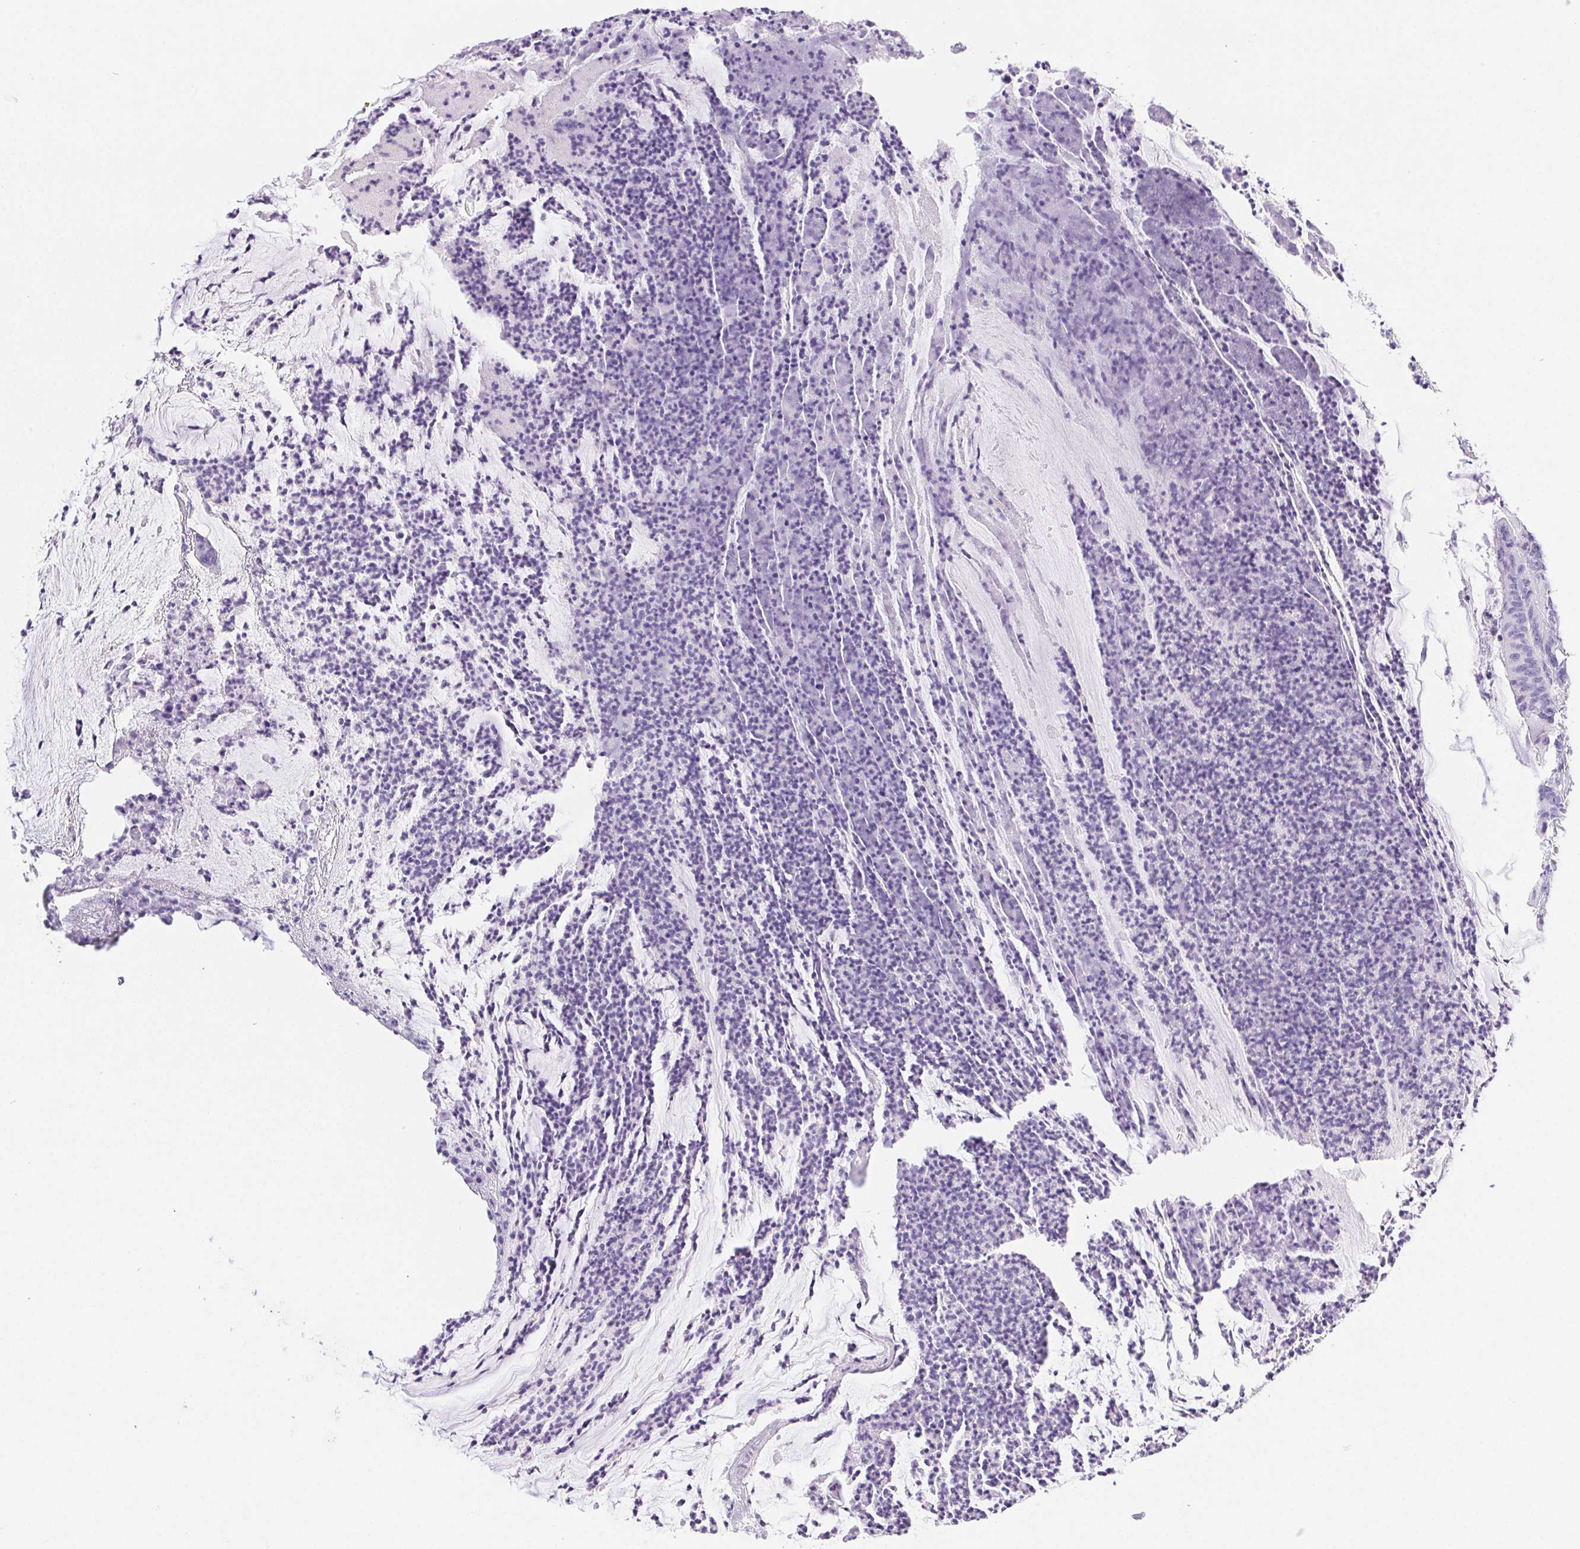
{"staining": {"intensity": "negative", "quantity": "none", "location": "none"}, "tissue": "colorectal cancer", "cell_type": "Tumor cells", "image_type": "cancer", "snomed": [{"axis": "morphology", "description": "Adenocarcinoma, NOS"}, {"axis": "topography", "description": "Colon"}], "caption": "Immunohistochemistry of colorectal cancer exhibits no expression in tumor cells.", "gene": "PNLIP", "patient": {"sex": "female", "age": 78}}